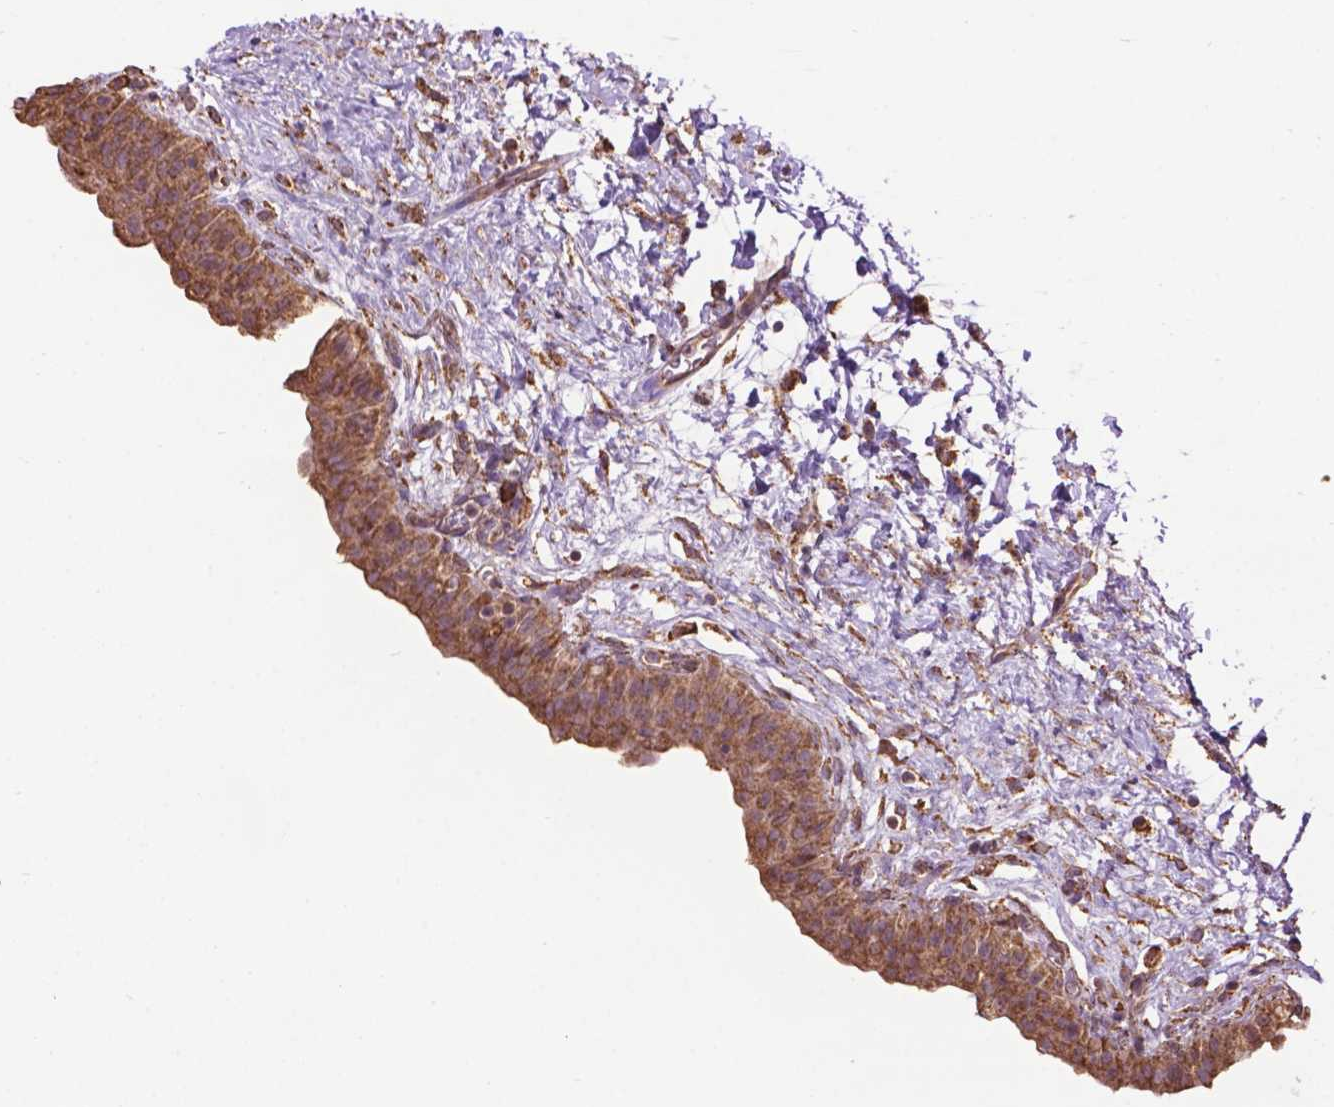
{"staining": {"intensity": "moderate", "quantity": ">75%", "location": "cytoplasmic/membranous"}, "tissue": "urinary bladder", "cell_type": "Urothelial cells", "image_type": "normal", "snomed": [{"axis": "morphology", "description": "Normal tissue, NOS"}, {"axis": "topography", "description": "Urinary bladder"}], "caption": "Protein staining of unremarkable urinary bladder exhibits moderate cytoplasmic/membranous staining in about >75% of urothelial cells. (DAB (3,3'-diaminobenzidine) IHC, brown staining for protein, blue staining for nuclei).", "gene": "PPP2R5E", "patient": {"sex": "male", "age": 69}}